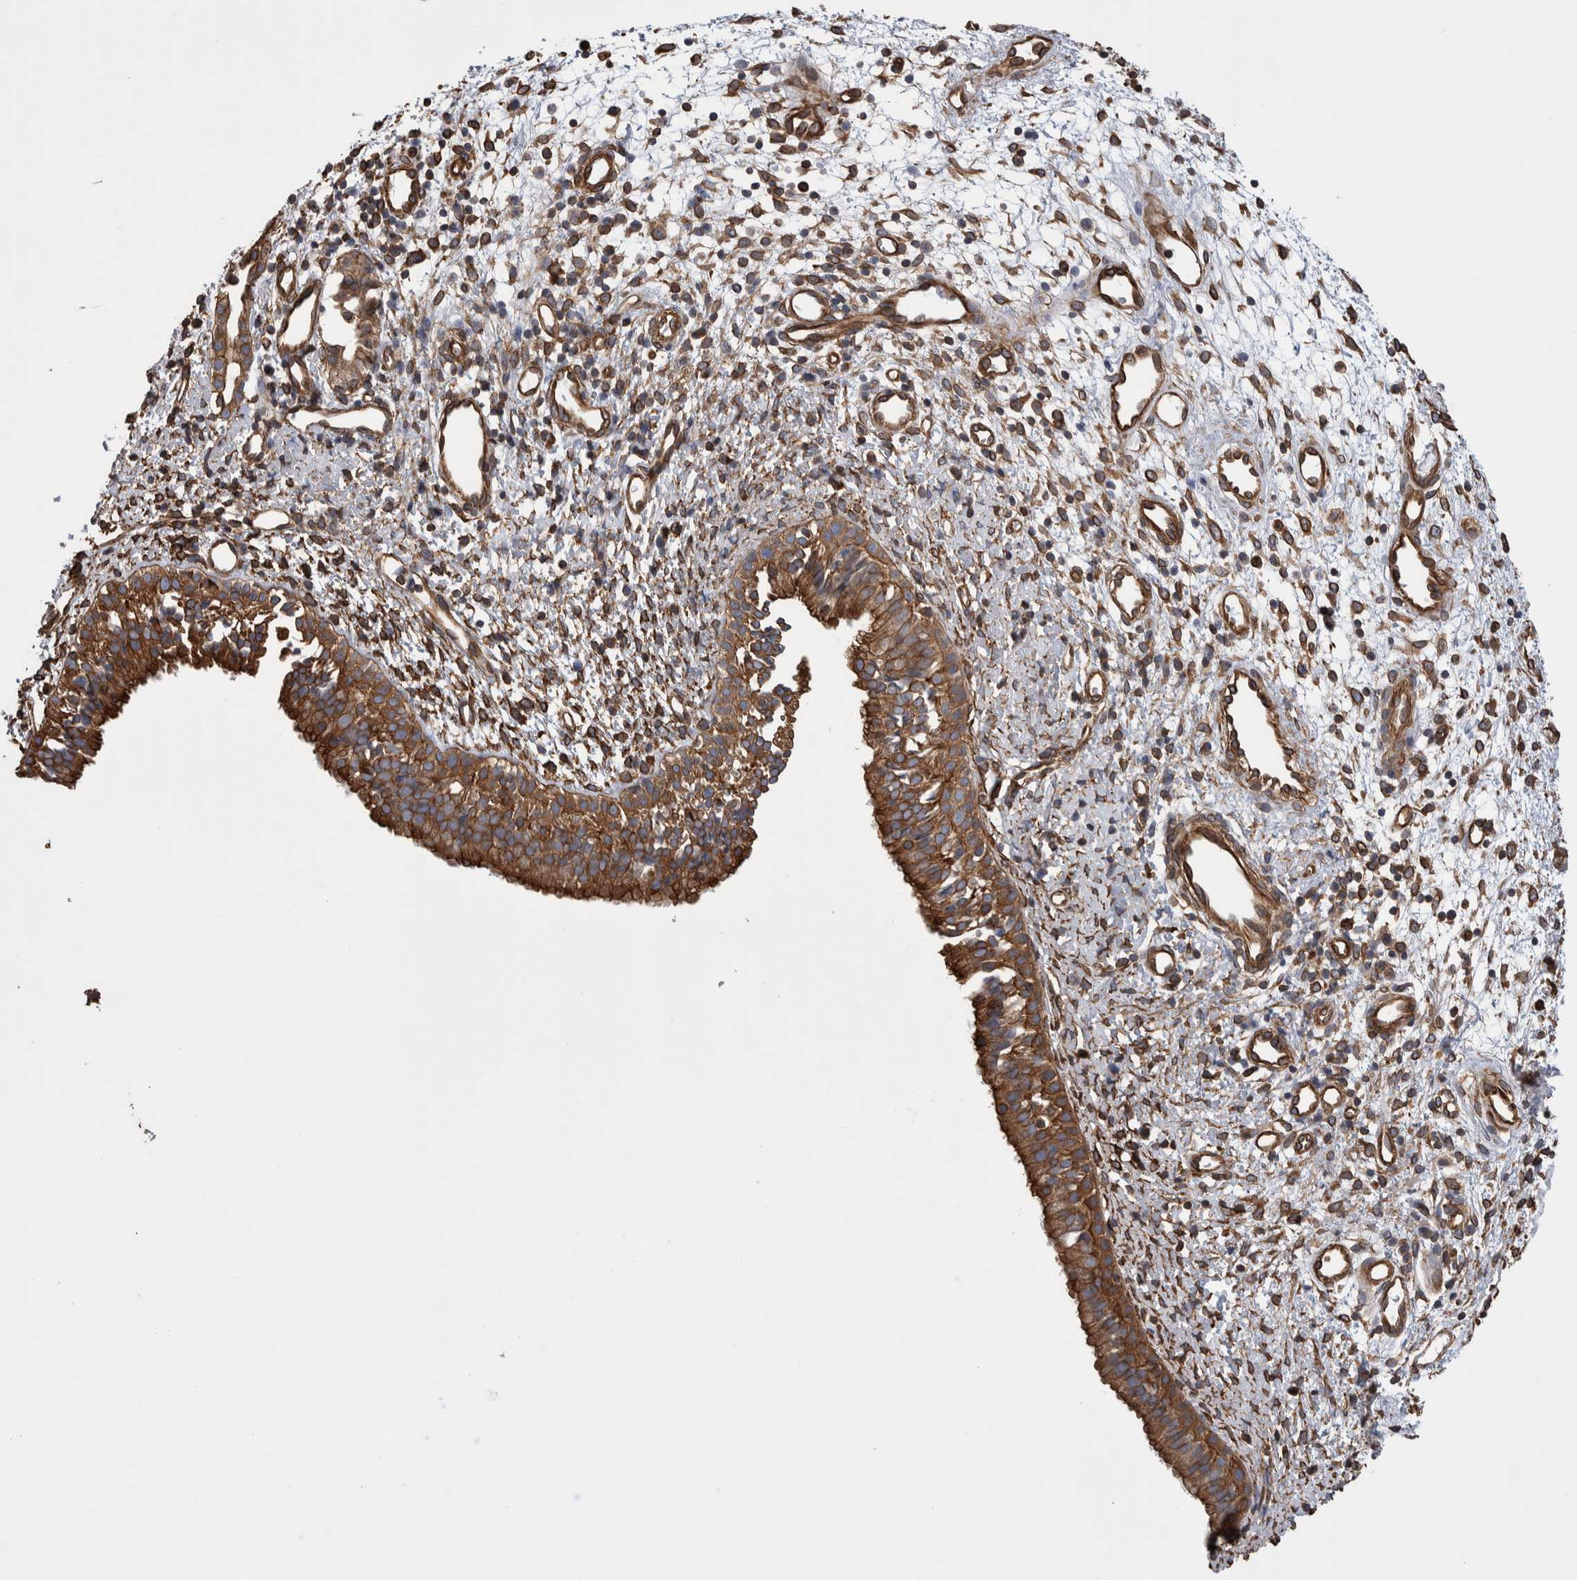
{"staining": {"intensity": "strong", "quantity": ">75%", "location": "cytoplasmic/membranous"}, "tissue": "nasopharynx", "cell_type": "Respiratory epithelial cells", "image_type": "normal", "snomed": [{"axis": "morphology", "description": "Normal tissue, NOS"}, {"axis": "topography", "description": "Nasopharynx"}], "caption": "Strong cytoplasmic/membranous staining for a protein is seen in approximately >75% of respiratory epithelial cells of unremarkable nasopharynx using IHC.", "gene": "KIF12", "patient": {"sex": "male", "age": 22}}